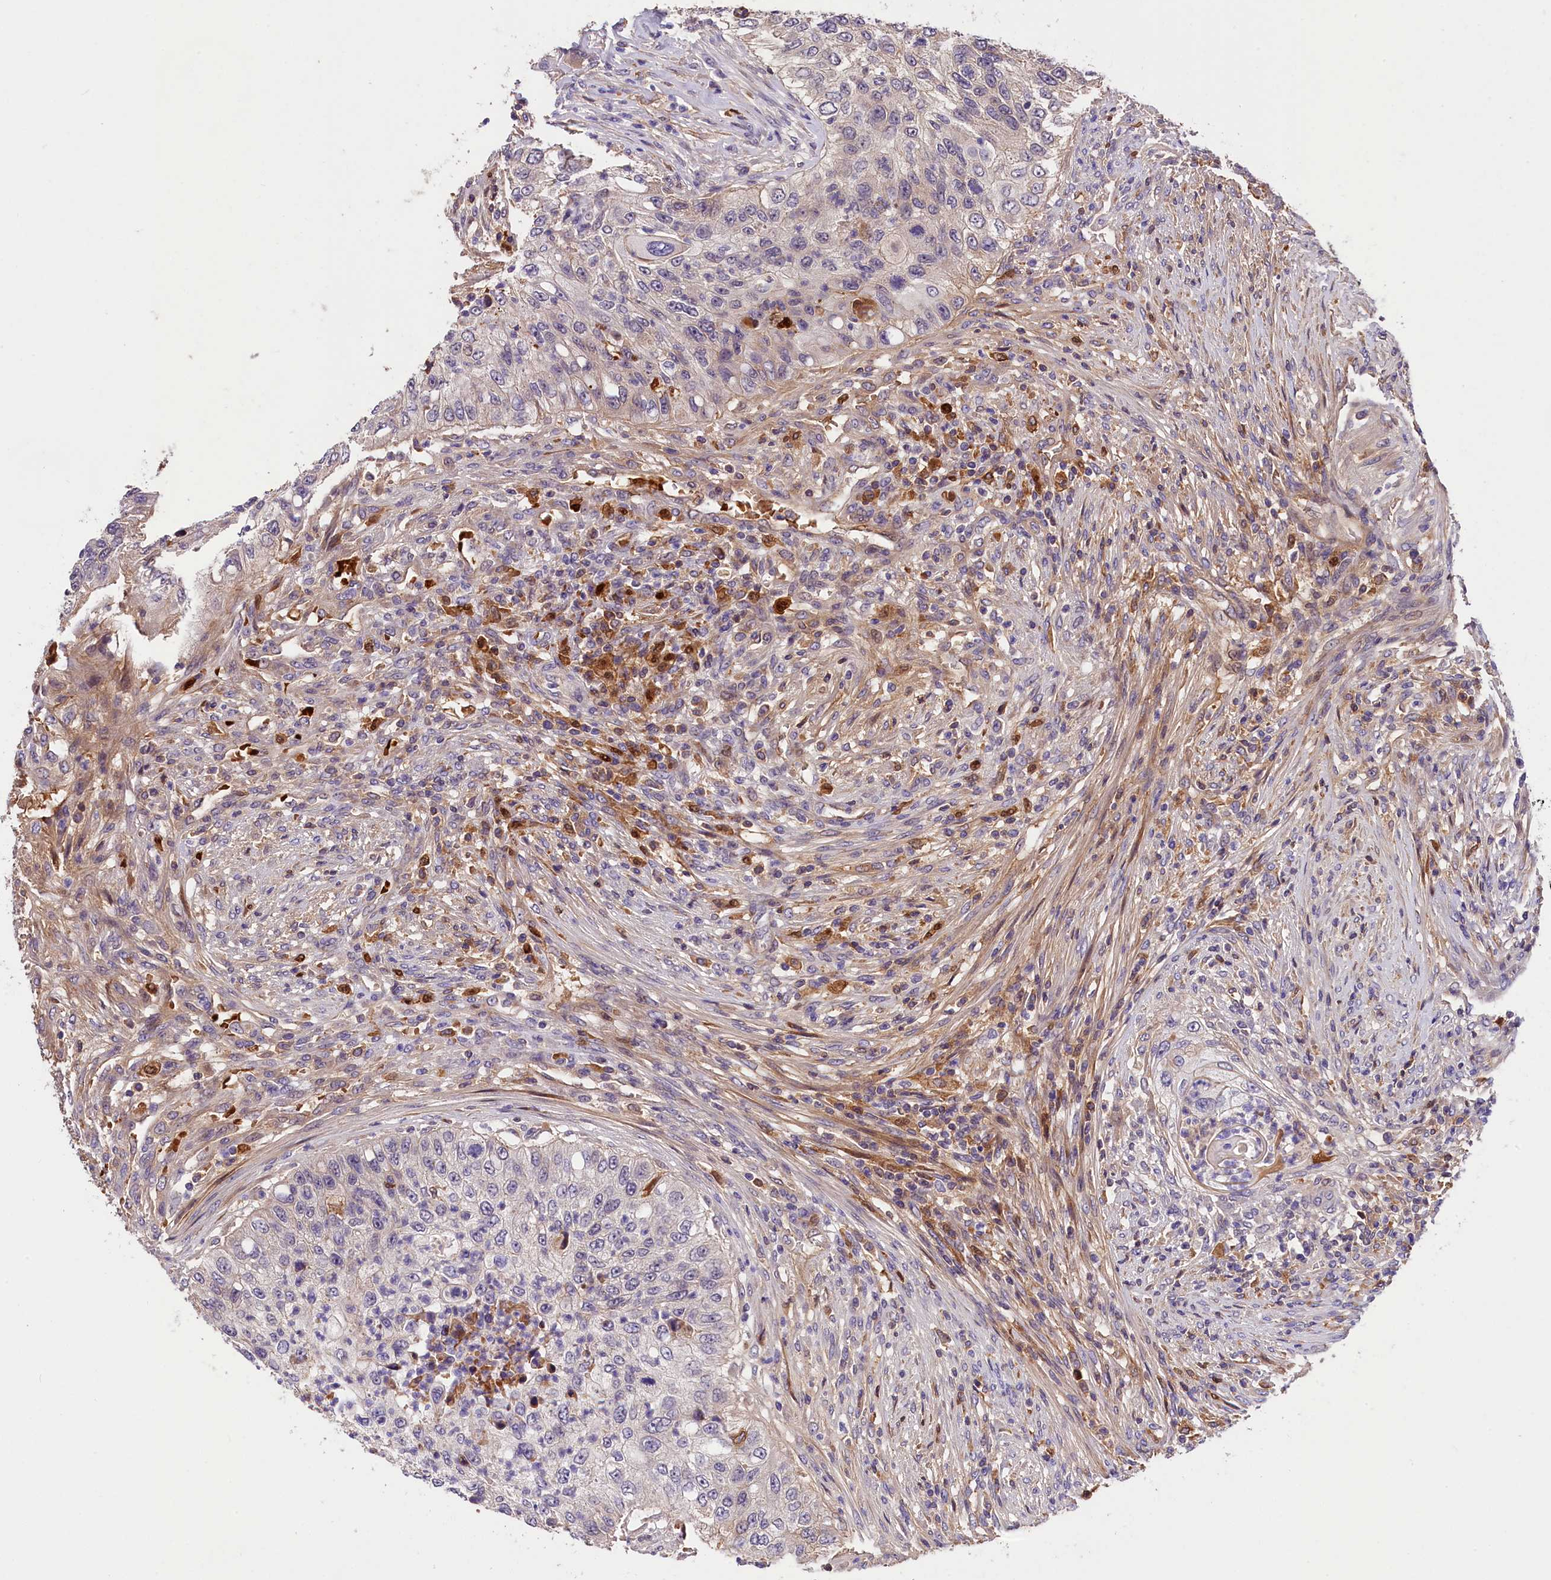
{"staining": {"intensity": "negative", "quantity": "none", "location": "none"}, "tissue": "urothelial cancer", "cell_type": "Tumor cells", "image_type": "cancer", "snomed": [{"axis": "morphology", "description": "Urothelial carcinoma, High grade"}, {"axis": "topography", "description": "Urinary bladder"}], "caption": "Image shows no protein positivity in tumor cells of urothelial cancer tissue. (Stains: DAB immunohistochemistry (IHC) with hematoxylin counter stain, Microscopy: brightfield microscopy at high magnification).", "gene": "PHAF1", "patient": {"sex": "female", "age": 60}}